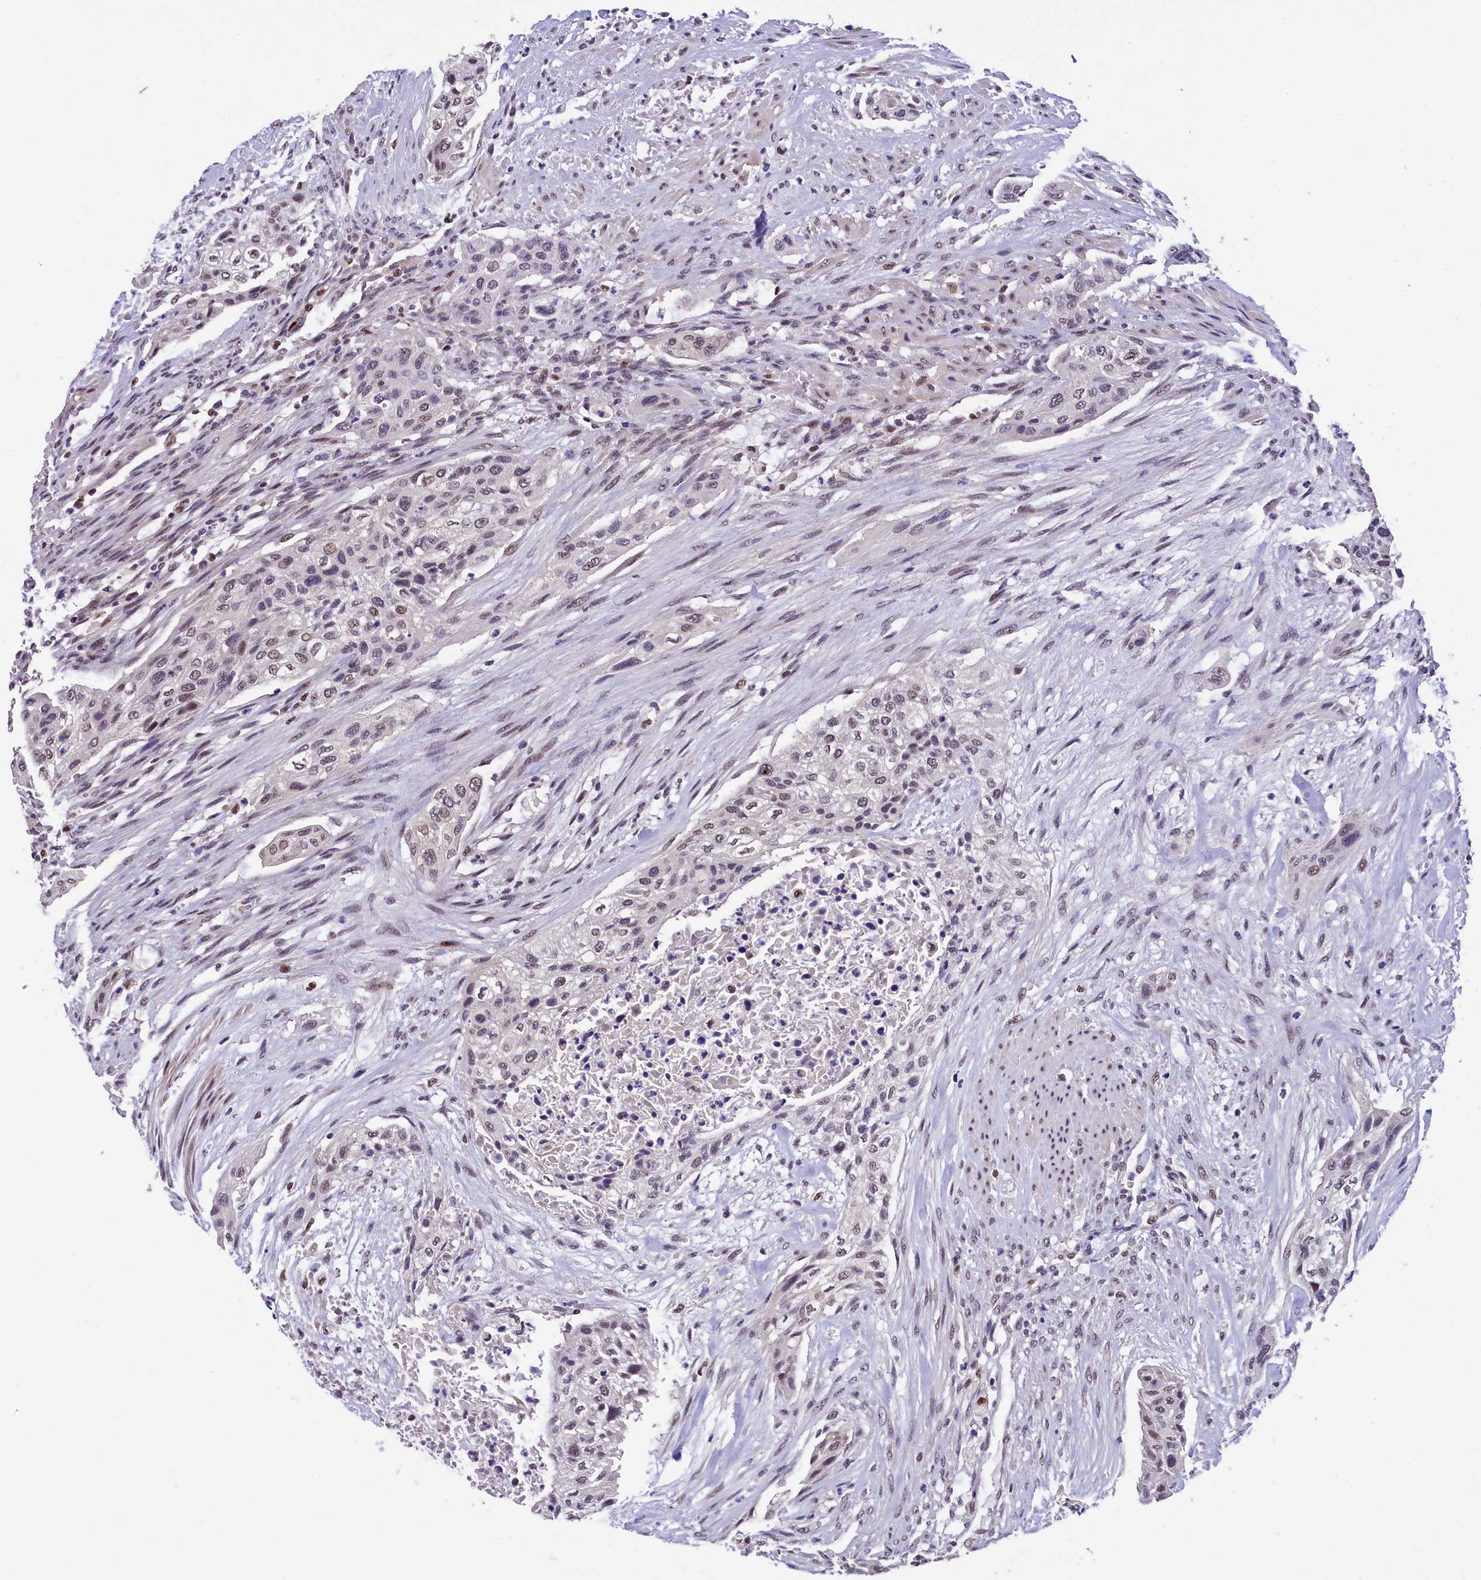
{"staining": {"intensity": "weak", "quantity": "25%-75%", "location": "nuclear"}, "tissue": "urothelial cancer", "cell_type": "Tumor cells", "image_type": "cancer", "snomed": [{"axis": "morphology", "description": "Urothelial carcinoma, High grade"}, {"axis": "topography", "description": "Urinary bladder"}], "caption": "Immunohistochemical staining of human high-grade urothelial carcinoma reveals weak nuclear protein staining in about 25%-75% of tumor cells.", "gene": "HECTD4", "patient": {"sex": "male", "age": 35}}